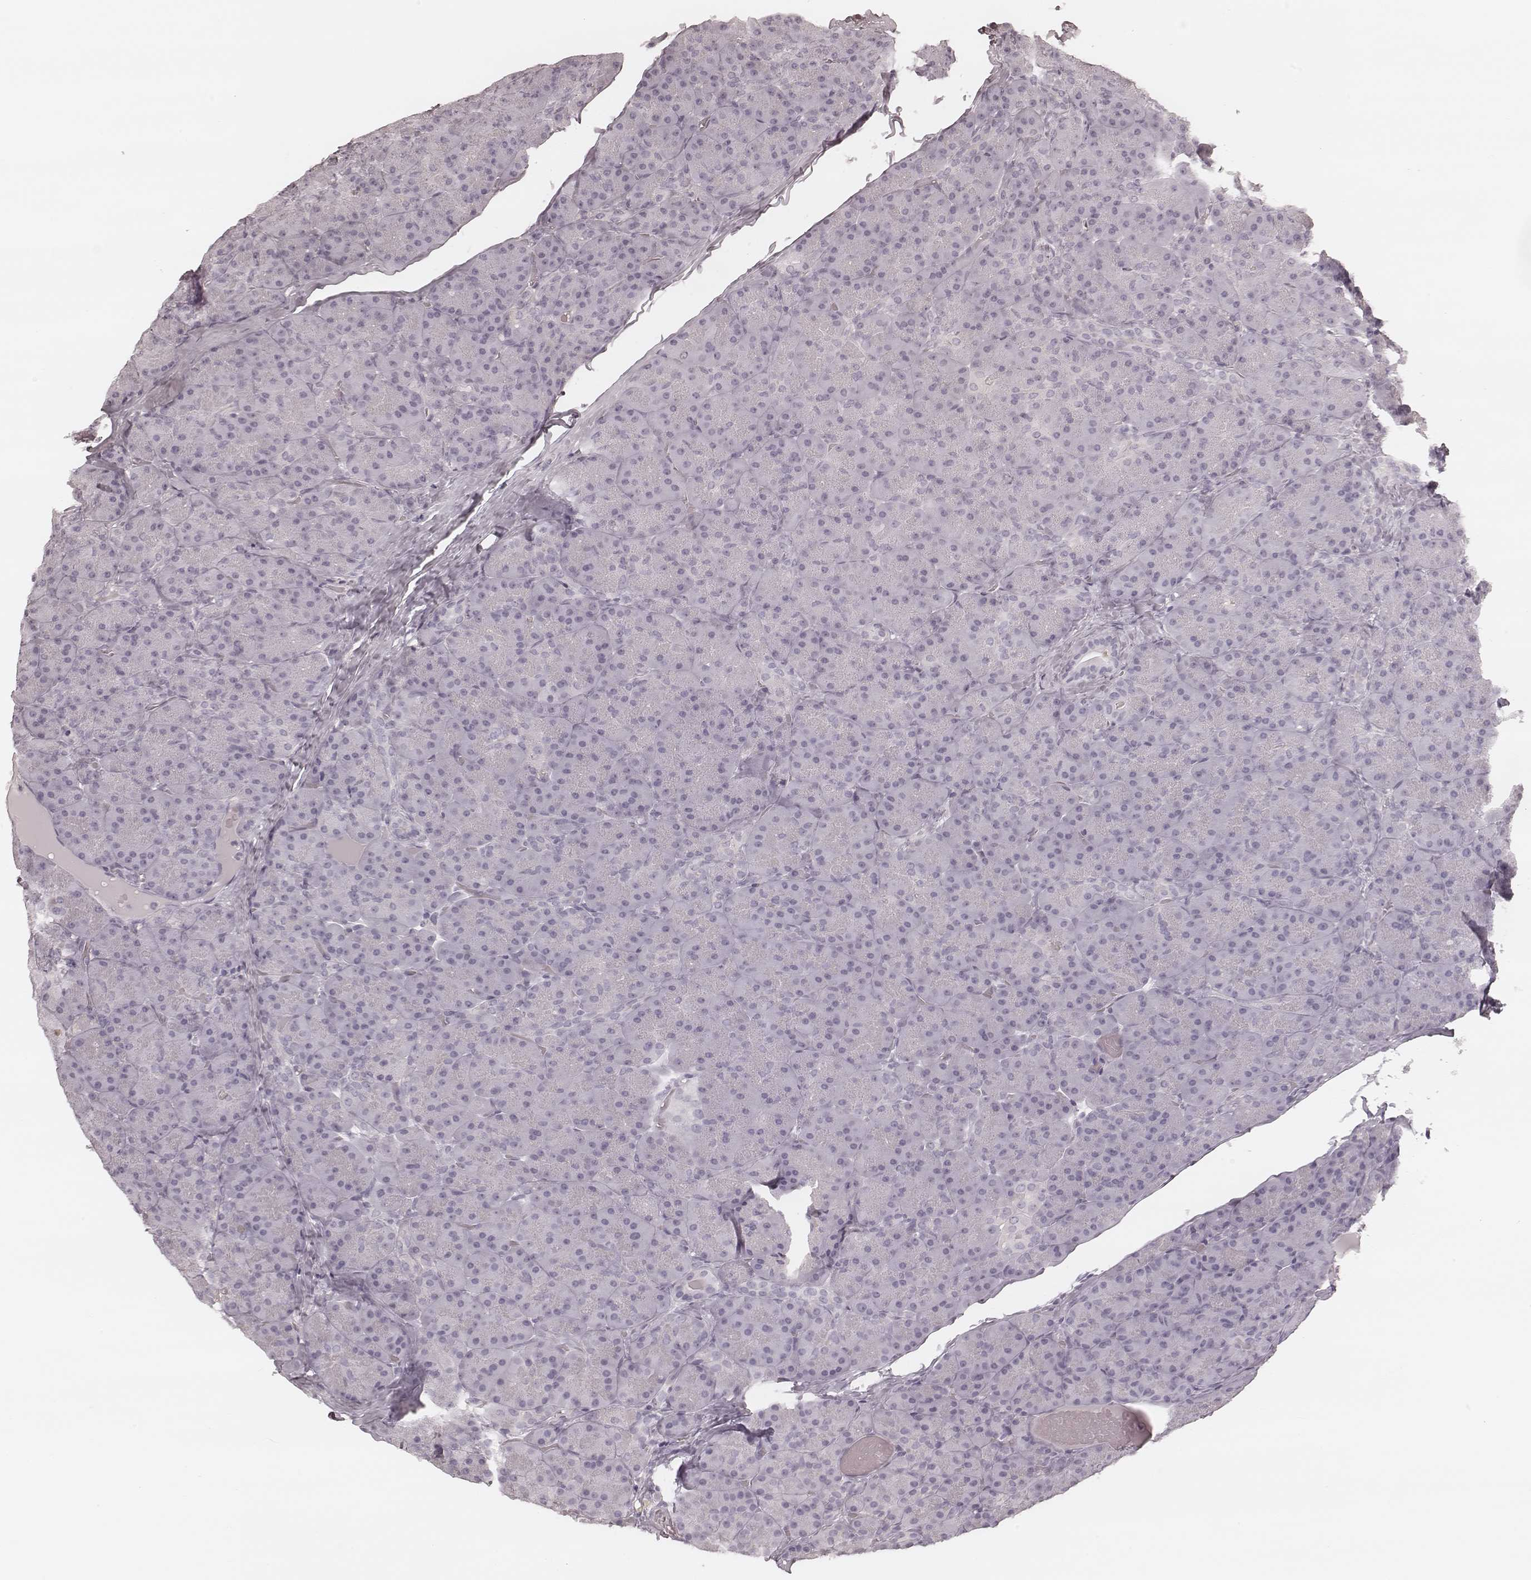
{"staining": {"intensity": "negative", "quantity": "none", "location": "none"}, "tissue": "pancreas", "cell_type": "Exocrine glandular cells", "image_type": "normal", "snomed": [{"axis": "morphology", "description": "Normal tissue, NOS"}, {"axis": "topography", "description": "Pancreas"}], "caption": "A histopathology image of pancreas stained for a protein reveals no brown staining in exocrine glandular cells. (DAB immunohistochemistry (IHC) with hematoxylin counter stain).", "gene": "KRT74", "patient": {"sex": "male", "age": 57}}